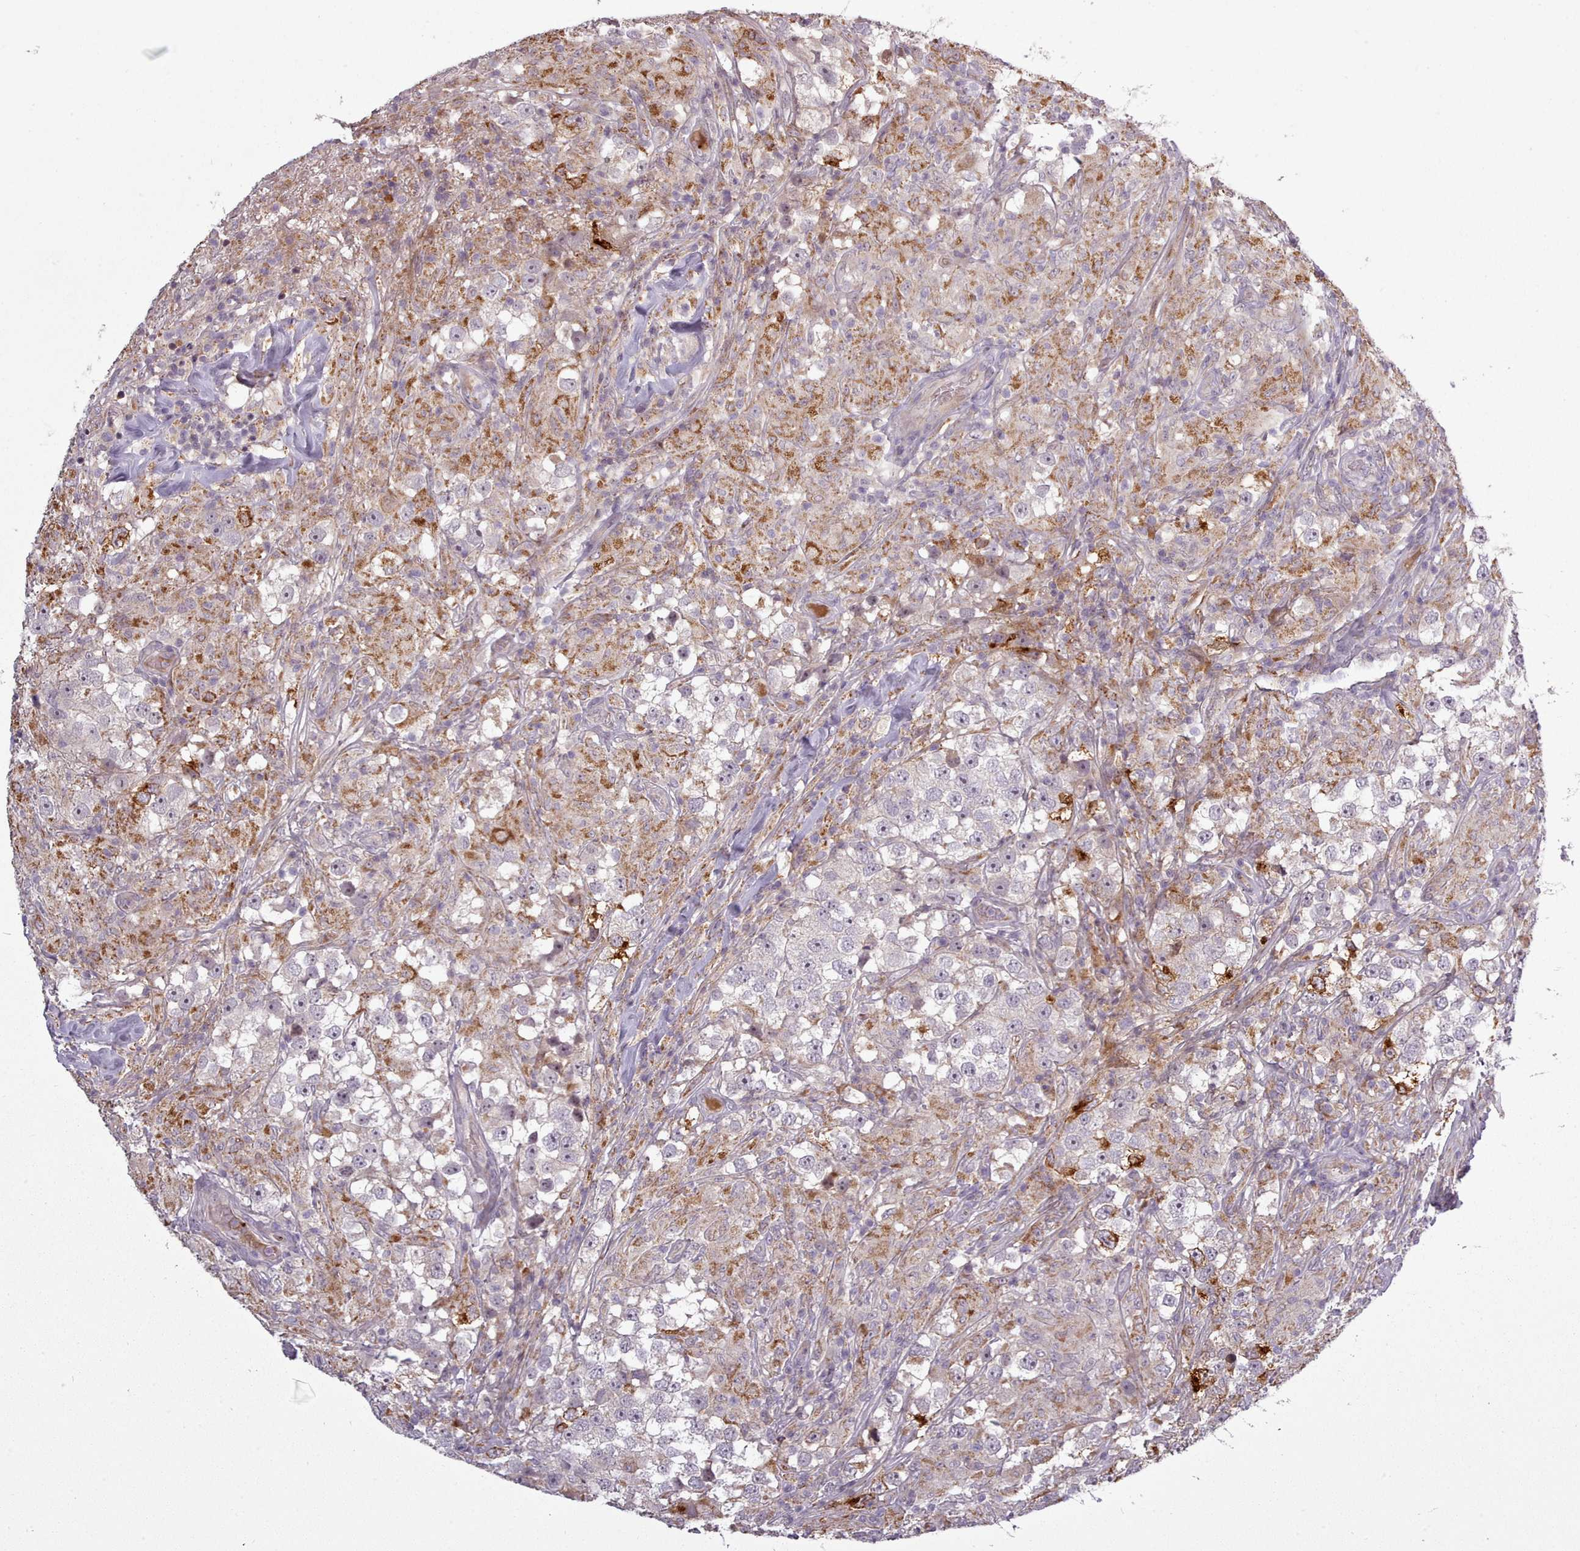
{"staining": {"intensity": "strong", "quantity": "<25%", "location": "cytoplasmic/membranous"}, "tissue": "testis cancer", "cell_type": "Tumor cells", "image_type": "cancer", "snomed": [{"axis": "morphology", "description": "Seminoma, NOS"}, {"axis": "topography", "description": "Testis"}], "caption": "DAB immunohistochemical staining of human seminoma (testis) exhibits strong cytoplasmic/membranous protein expression in about <25% of tumor cells. (Stains: DAB in brown, nuclei in blue, Microscopy: brightfield microscopy at high magnification).", "gene": "LEFTY2", "patient": {"sex": "male", "age": 46}}